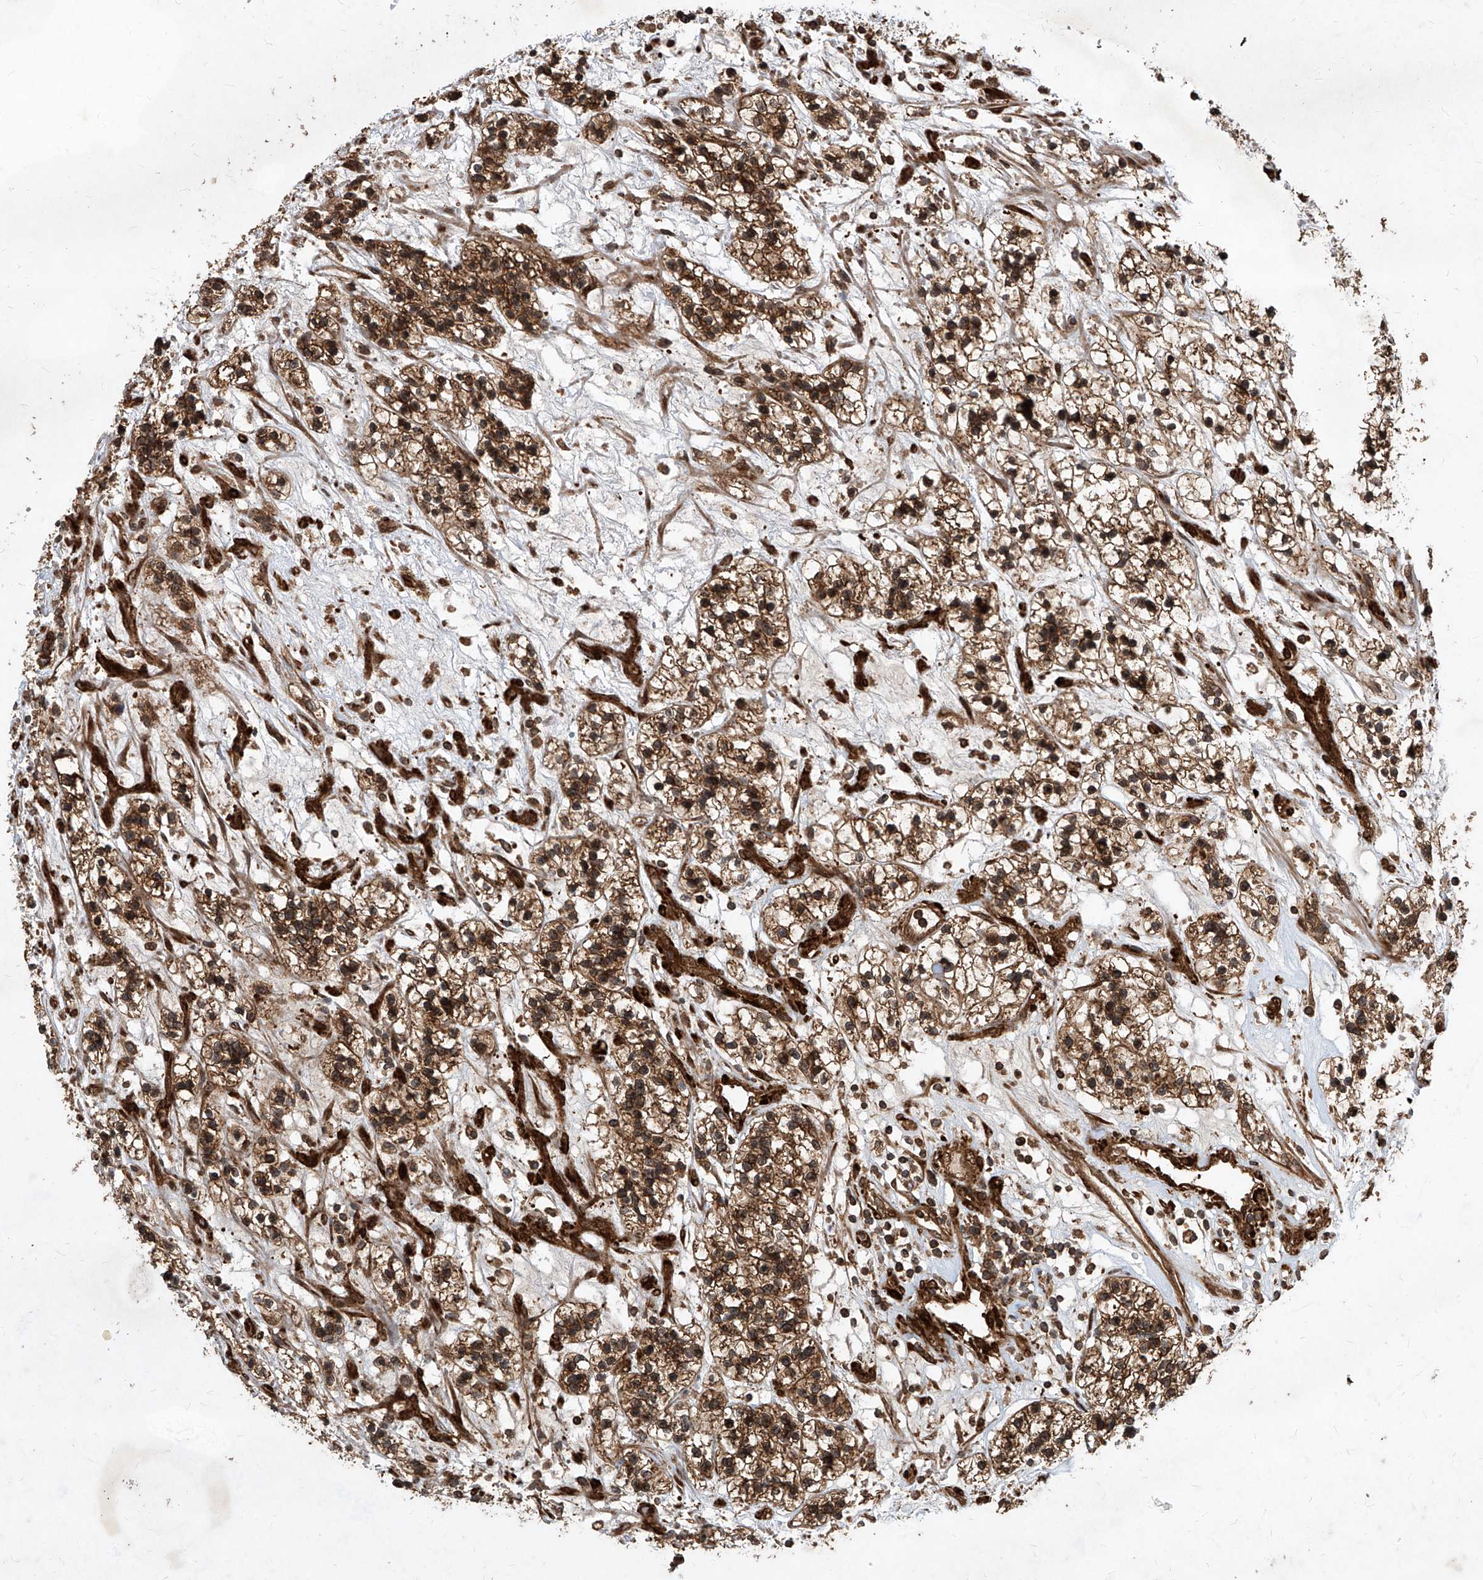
{"staining": {"intensity": "moderate", "quantity": ">75%", "location": "cytoplasmic/membranous"}, "tissue": "renal cancer", "cell_type": "Tumor cells", "image_type": "cancer", "snomed": [{"axis": "morphology", "description": "Adenocarcinoma, NOS"}, {"axis": "topography", "description": "Kidney"}], "caption": "Immunohistochemical staining of human renal adenocarcinoma demonstrates medium levels of moderate cytoplasmic/membranous staining in approximately >75% of tumor cells.", "gene": "MAGED2", "patient": {"sex": "female", "age": 57}}